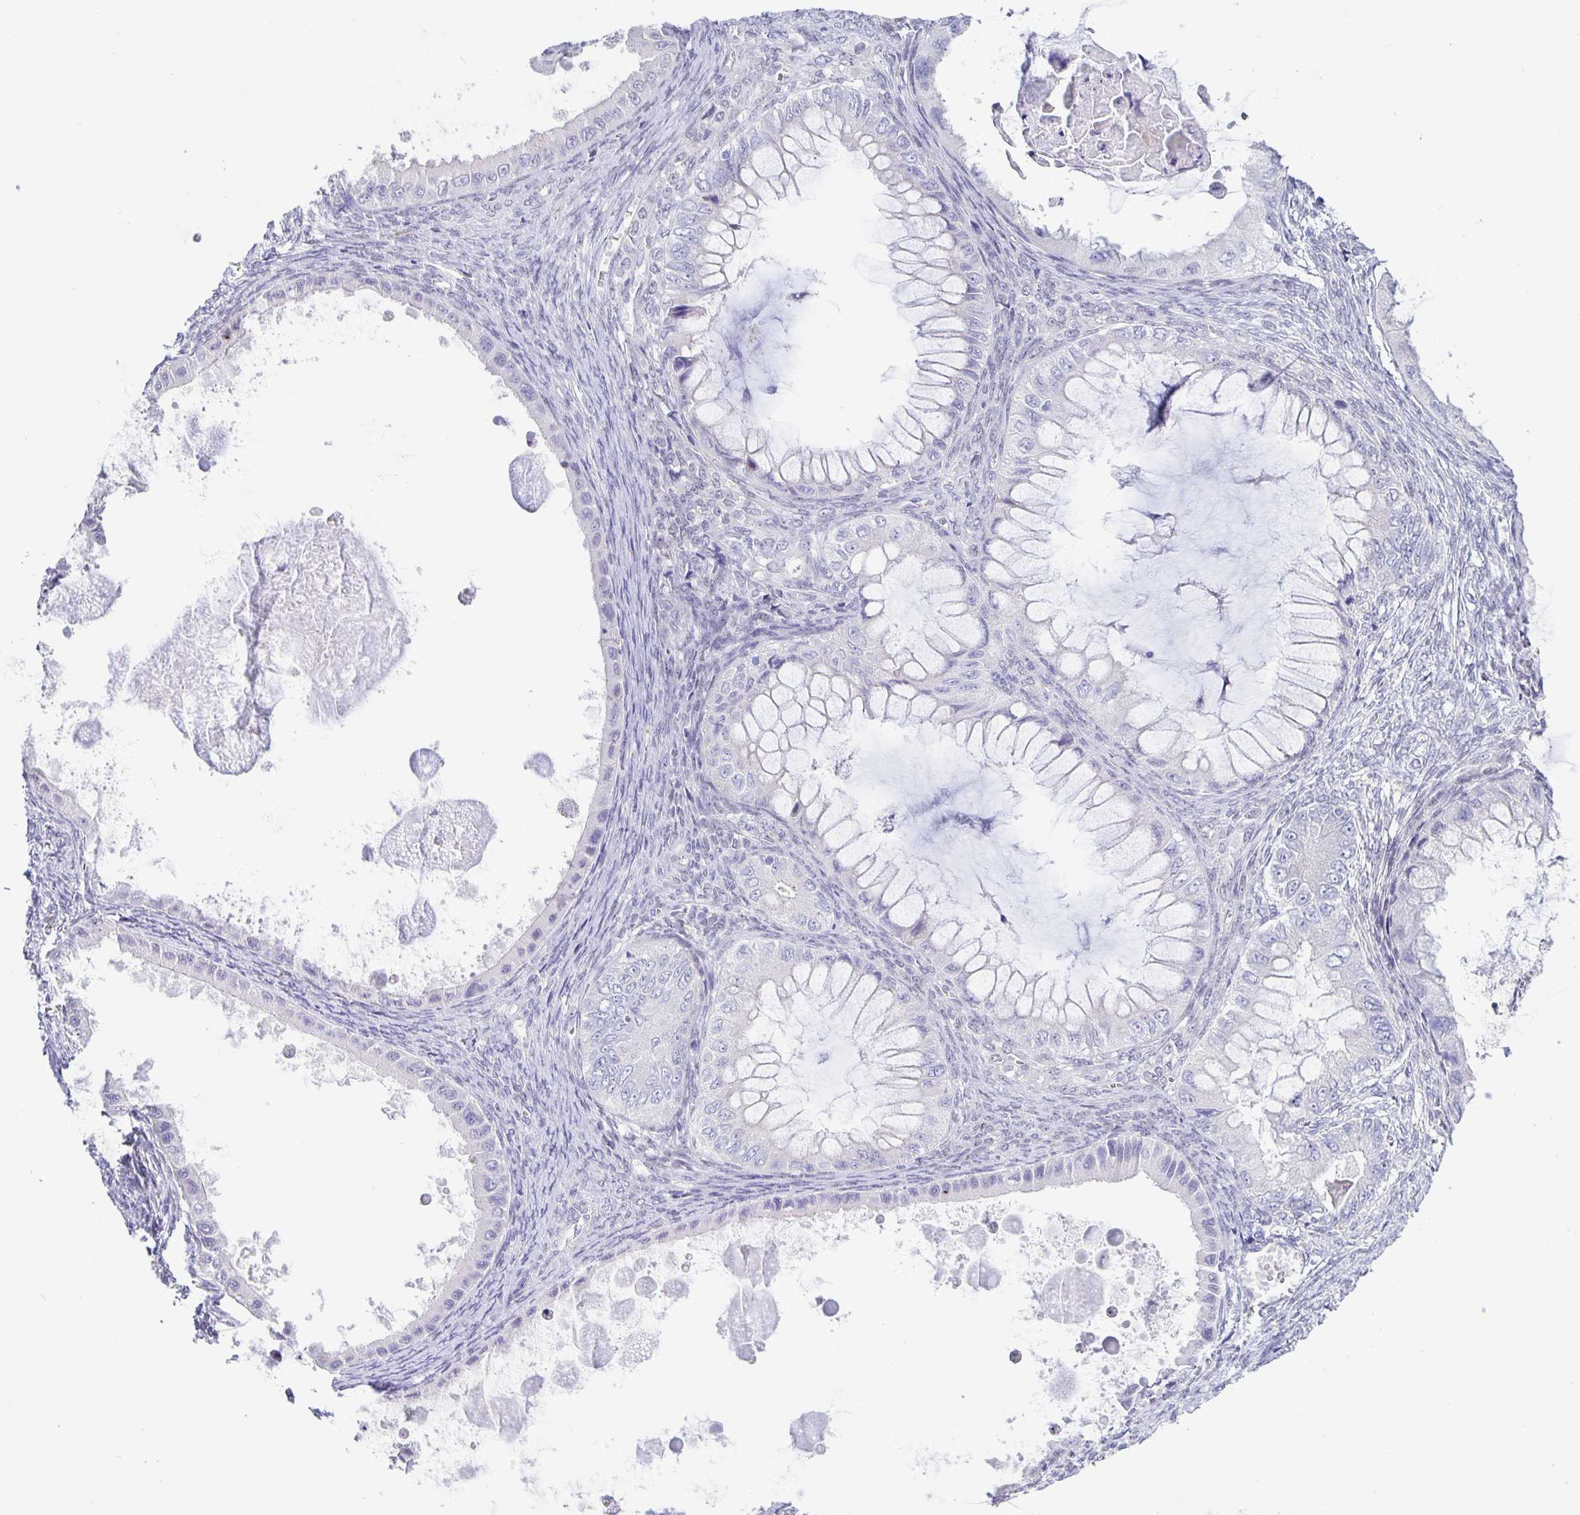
{"staining": {"intensity": "negative", "quantity": "none", "location": "none"}, "tissue": "ovarian cancer", "cell_type": "Tumor cells", "image_type": "cancer", "snomed": [{"axis": "morphology", "description": "Cystadenocarcinoma, mucinous, NOS"}, {"axis": "topography", "description": "Ovary"}], "caption": "Immunohistochemistry of human ovarian cancer (mucinous cystadenocarcinoma) exhibits no staining in tumor cells.", "gene": "ERMN", "patient": {"sex": "female", "age": 64}}